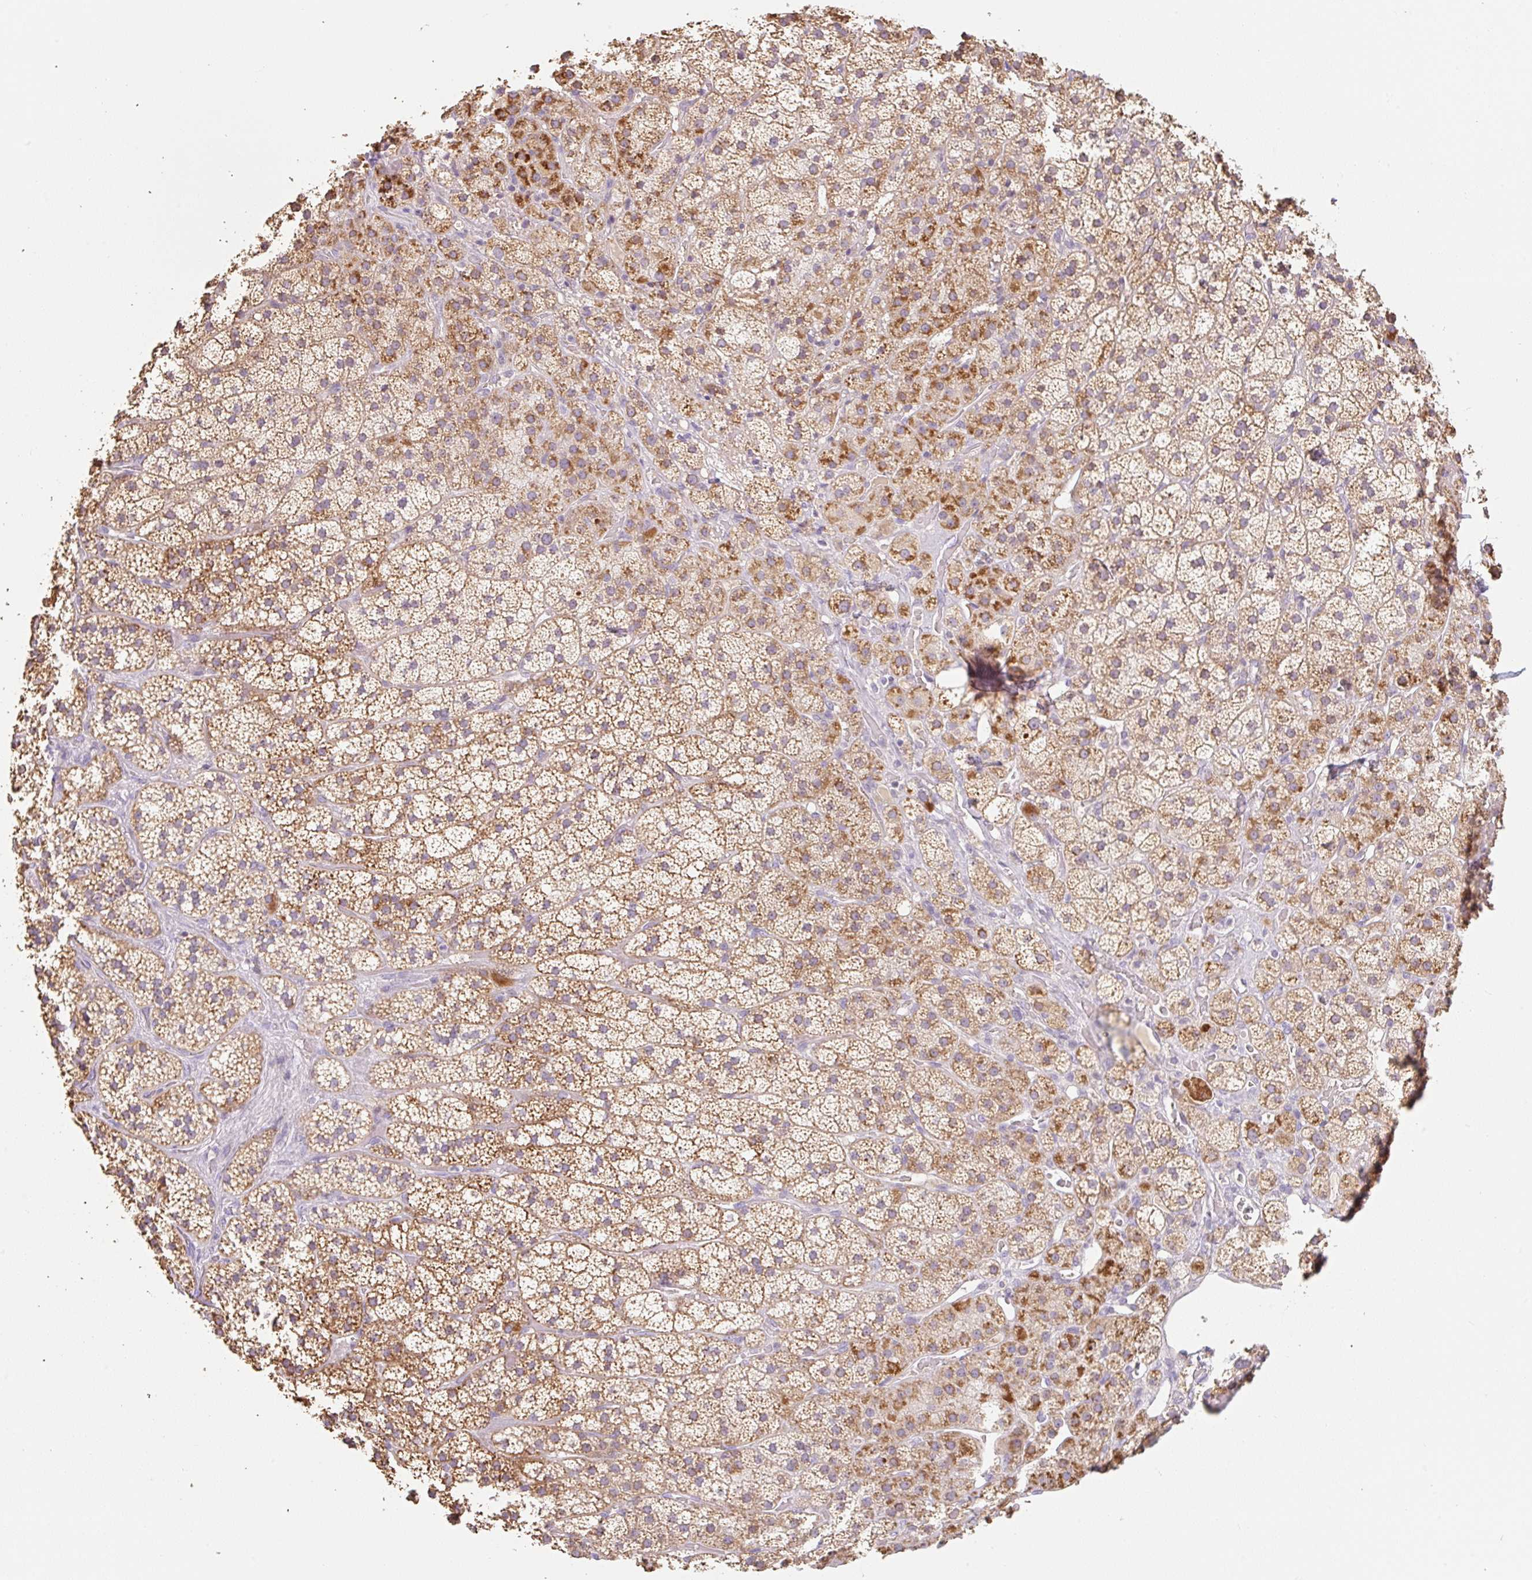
{"staining": {"intensity": "strong", "quantity": "25%-75%", "location": "cytoplasmic/membranous"}, "tissue": "adrenal gland", "cell_type": "Glandular cells", "image_type": "normal", "snomed": [{"axis": "morphology", "description": "Normal tissue, NOS"}, {"axis": "topography", "description": "Adrenal gland"}], "caption": "Adrenal gland stained with a brown dye demonstrates strong cytoplasmic/membranous positive staining in approximately 25%-75% of glandular cells.", "gene": "MIA2", "patient": {"sex": "male", "age": 57}}